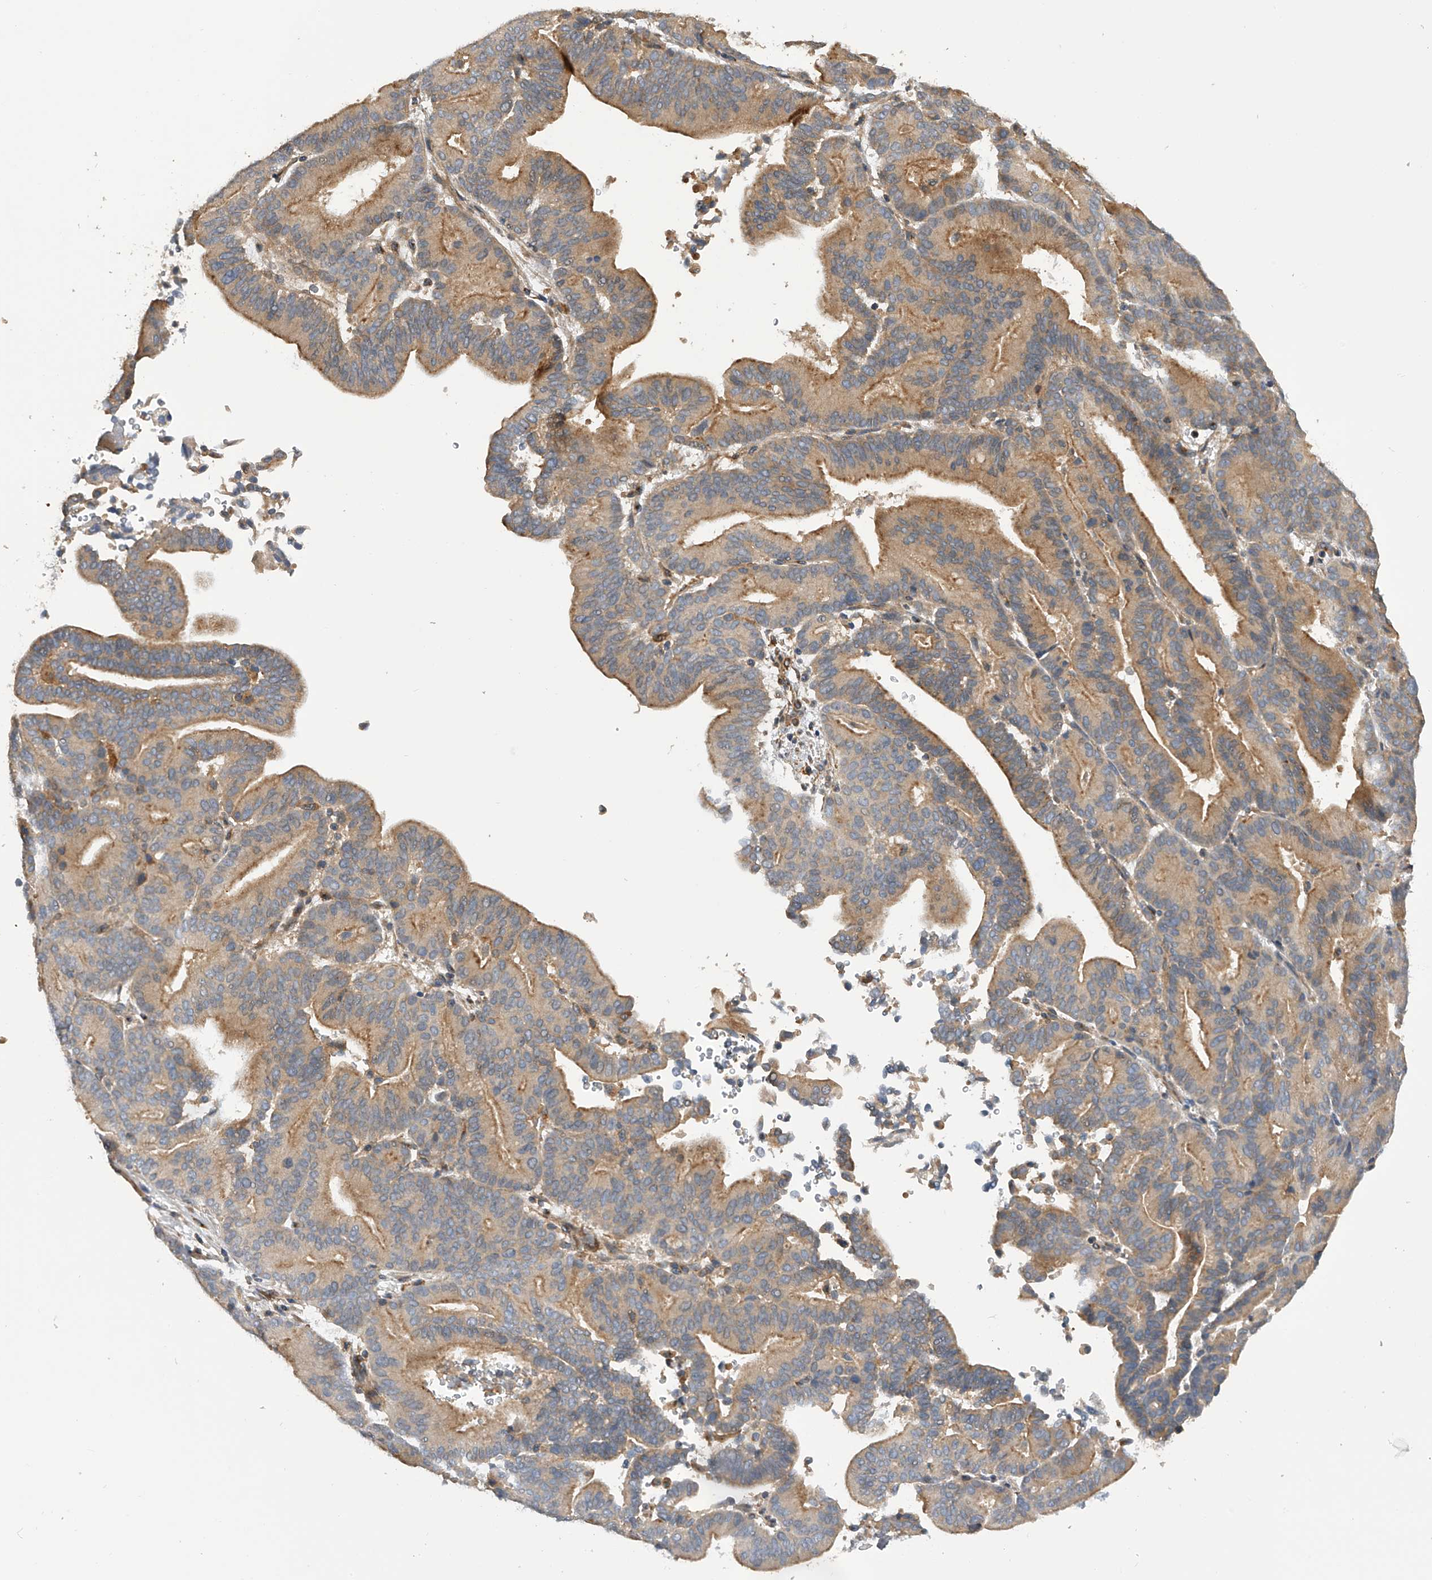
{"staining": {"intensity": "moderate", "quantity": "25%-75%", "location": "cytoplasmic/membranous"}, "tissue": "liver cancer", "cell_type": "Tumor cells", "image_type": "cancer", "snomed": [{"axis": "morphology", "description": "Cholangiocarcinoma"}, {"axis": "topography", "description": "Liver"}], "caption": "This image exhibits liver cholangiocarcinoma stained with immunohistochemistry (IHC) to label a protein in brown. The cytoplasmic/membranous of tumor cells show moderate positivity for the protein. Nuclei are counter-stained blue.", "gene": "PTPRA", "patient": {"sex": "female", "age": 75}}